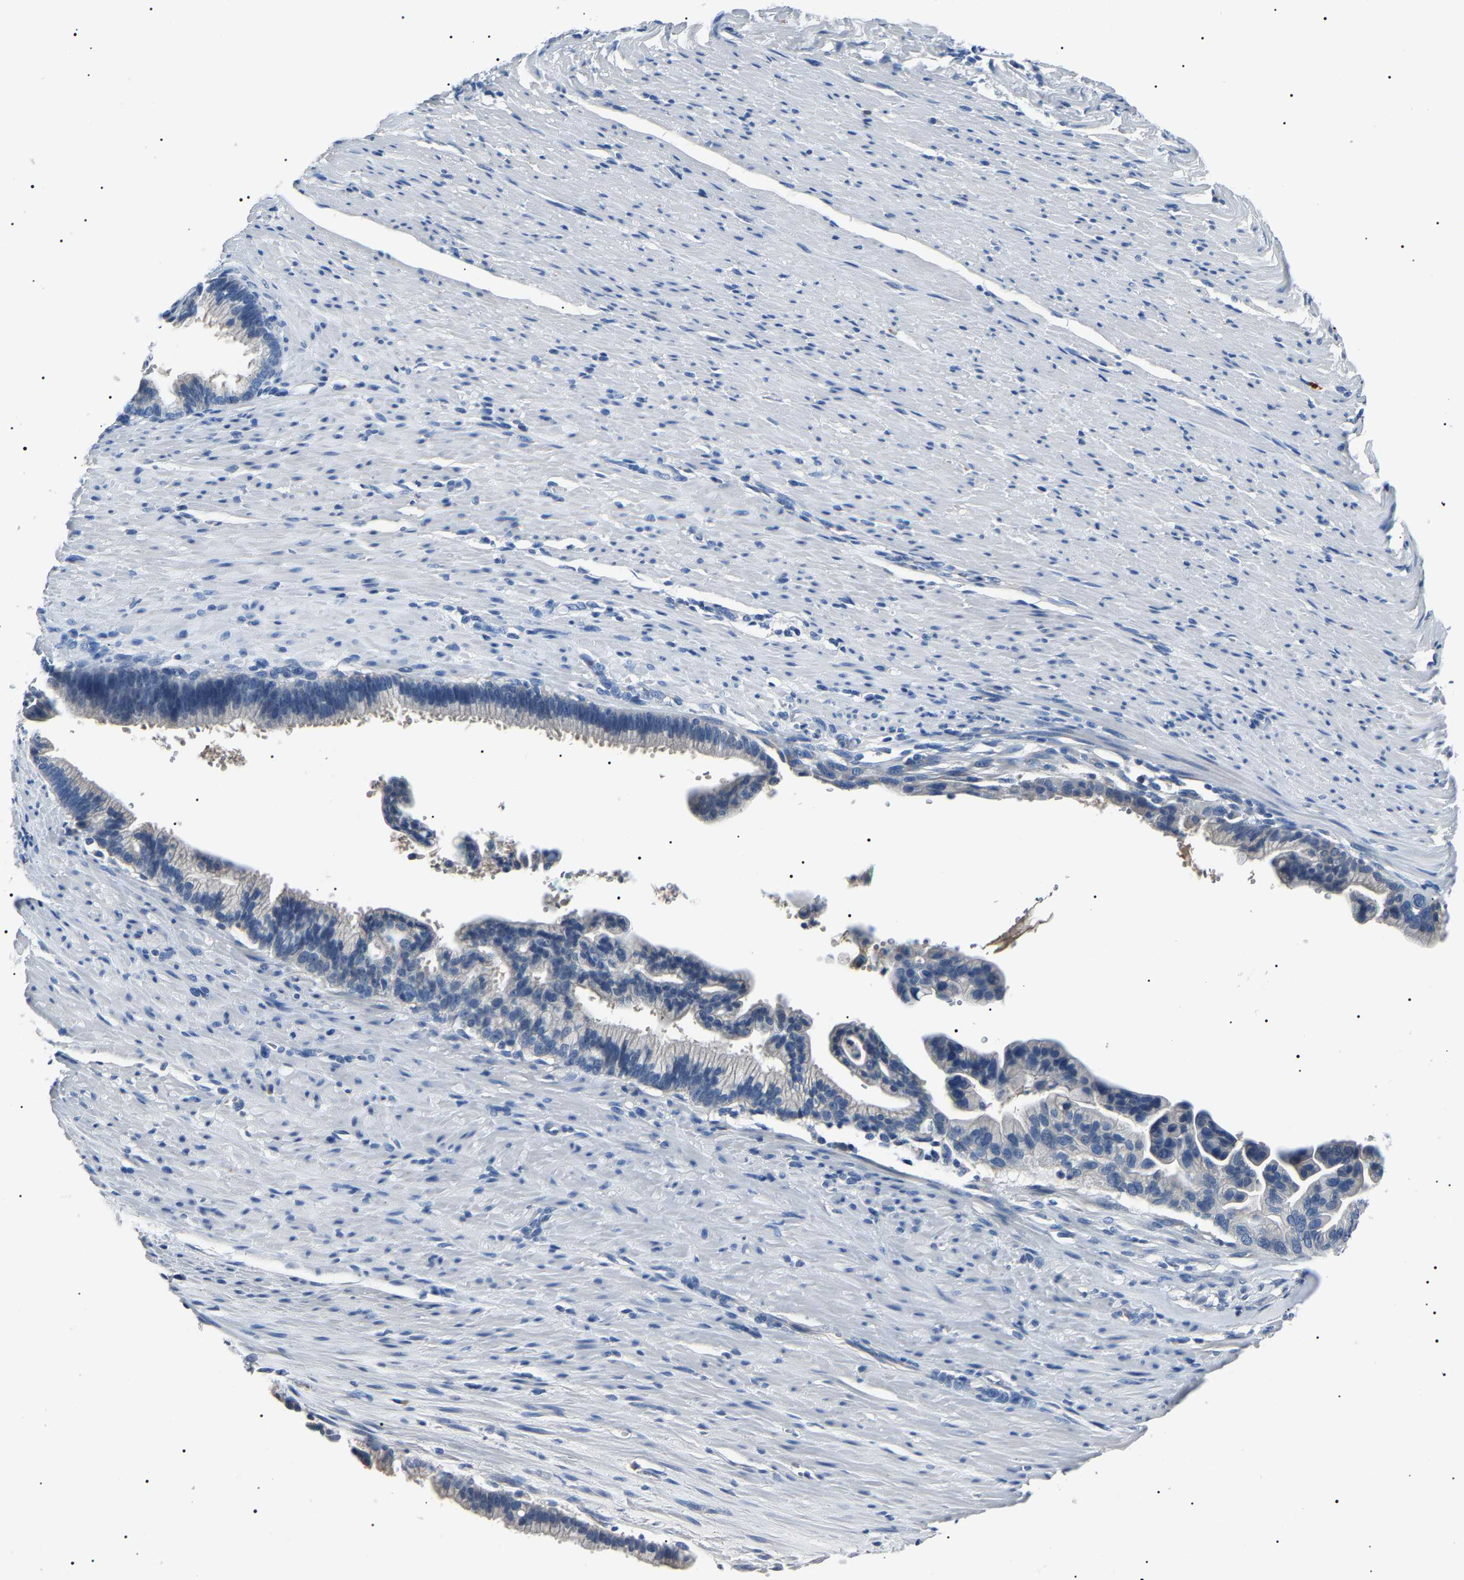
{"staining": {"intensity": "negative", "quantity": "none", "location": "none"}, "tissue": "pancreatic cancer", "cell_type": "Tumor cells", "image_type": "cancer", "snomed": [{"axis": "morphology", "description": "Adenocarcinoma, NOS"}, {"axis": "topography", "description": "Pancreas"}], "caption": "IHC photomicrograph of neoplastic tissue: pancreatic adenocarcinoma stained with DAB (3,3'-diaminobenzidine) displays no significant protein staining in tumor cells. (DAB (3,3'-diaminobenzidine) immunohistochemistry (IHC) with hematoxylin counter stain).", "gene": "KLK15", "patient": {"sex": "male", "age": 69}}